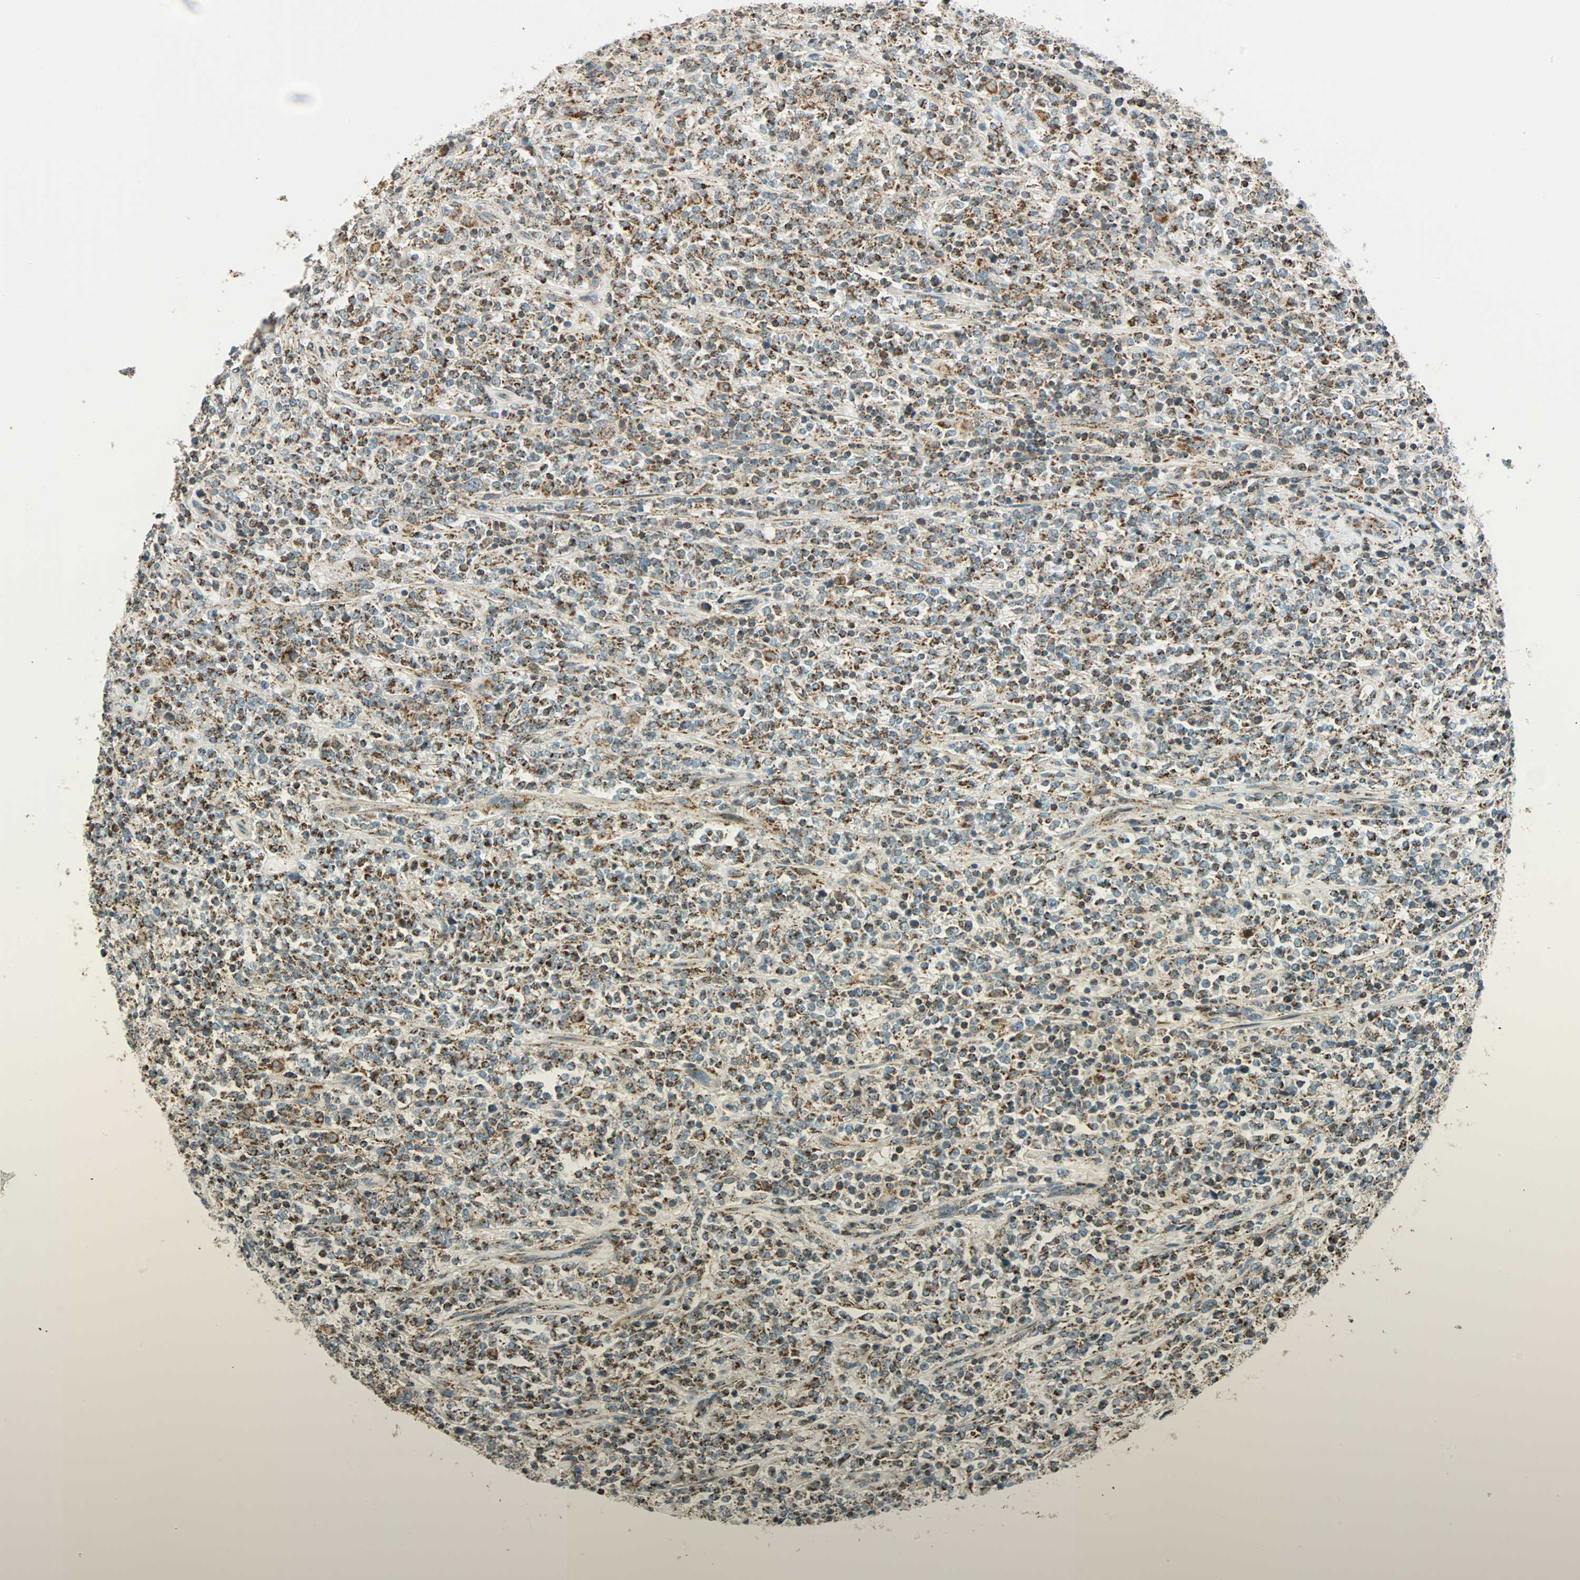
{"staining": {"intensity": "weak", "quantity": ">75%", "location": "cytoplasmic/membranous"}, "tissue": "lymphoma", "cell_type": "Tumor cells", "image_type": "cancer", "snomed": [{"axis": "morphology", "description": "Malignant lymphoma, non-Hodgkin's type, High grade"}, {"axis": "topography", "description": "Soft tissue"}], "caption": "Protein expression analysis of malignant lymphoma, non-Hodgkin's type (high-grade) reveals weak cytoplasmic/membranous staining in about >75% of tumor cells. (brown staining indicates protein expression, while blue staining denotes nuclei).", "gene": "SPRY4", "patient": {"sex": "male", "age": 18}}